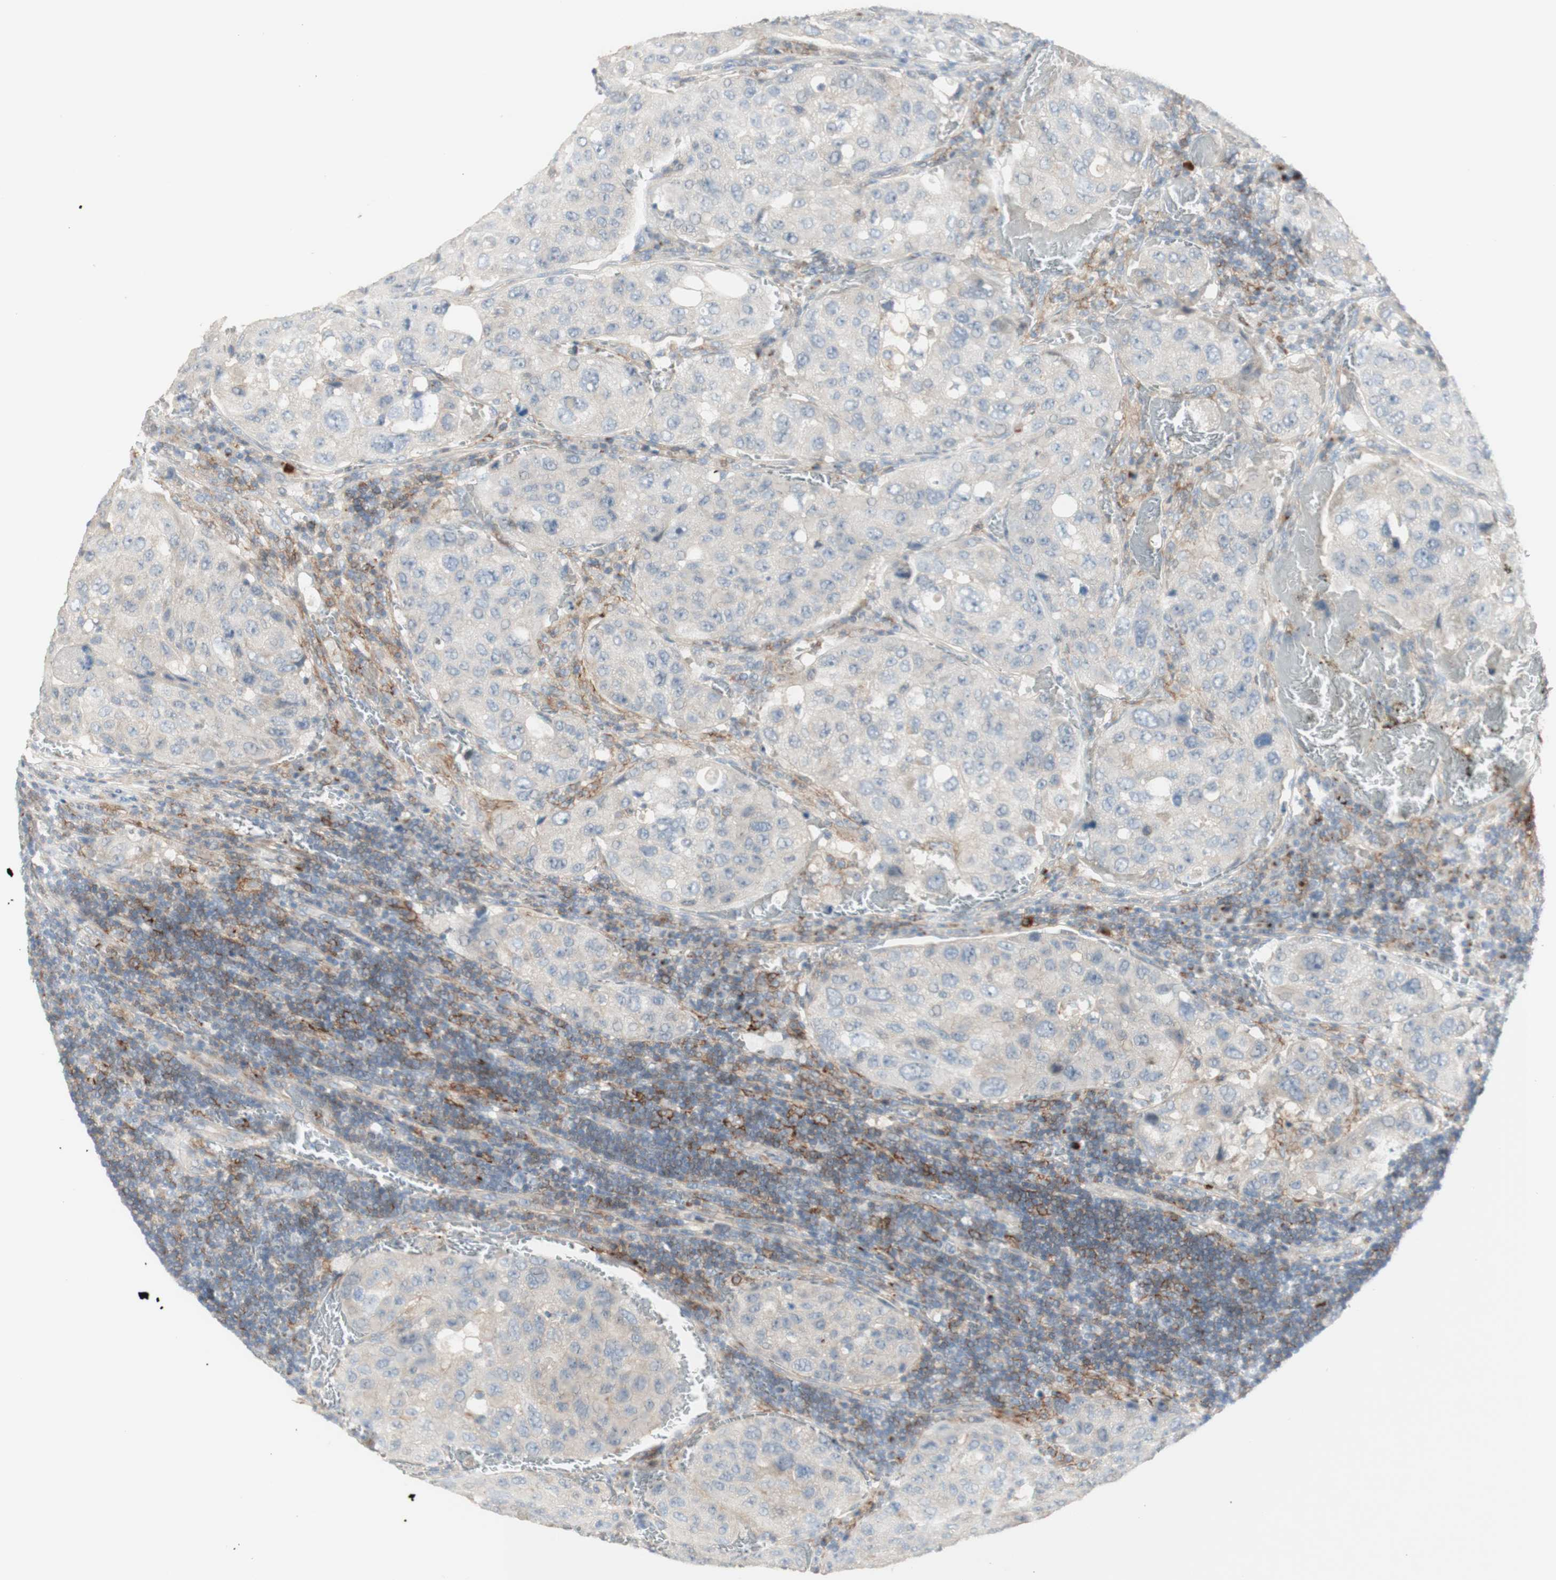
{"staining": {"intensity": "negative", "quantity": "none", "location": "none"}, "tissue": "urothelial cancer", "cell_type": "Tumor cells", "image_type": "cancer", "snomed": [{"axis": "morphology", "description": "Urothelial carcinoma, High grade"}, {"axis": "topography", "description": "Lymph node"}, {"axis": "topography", "description": "Urinary bladder"}], "caption": "There is no significant staining in tumor cells of high-grade urothelial carcinoma. (Stains: DAB immunohistochemistry with hematoxylin counter stain, Microscopy: brightfield microscopy at high magnification).", "gene": "MANEA", "patient": {"sex": "male", "age": 51}}